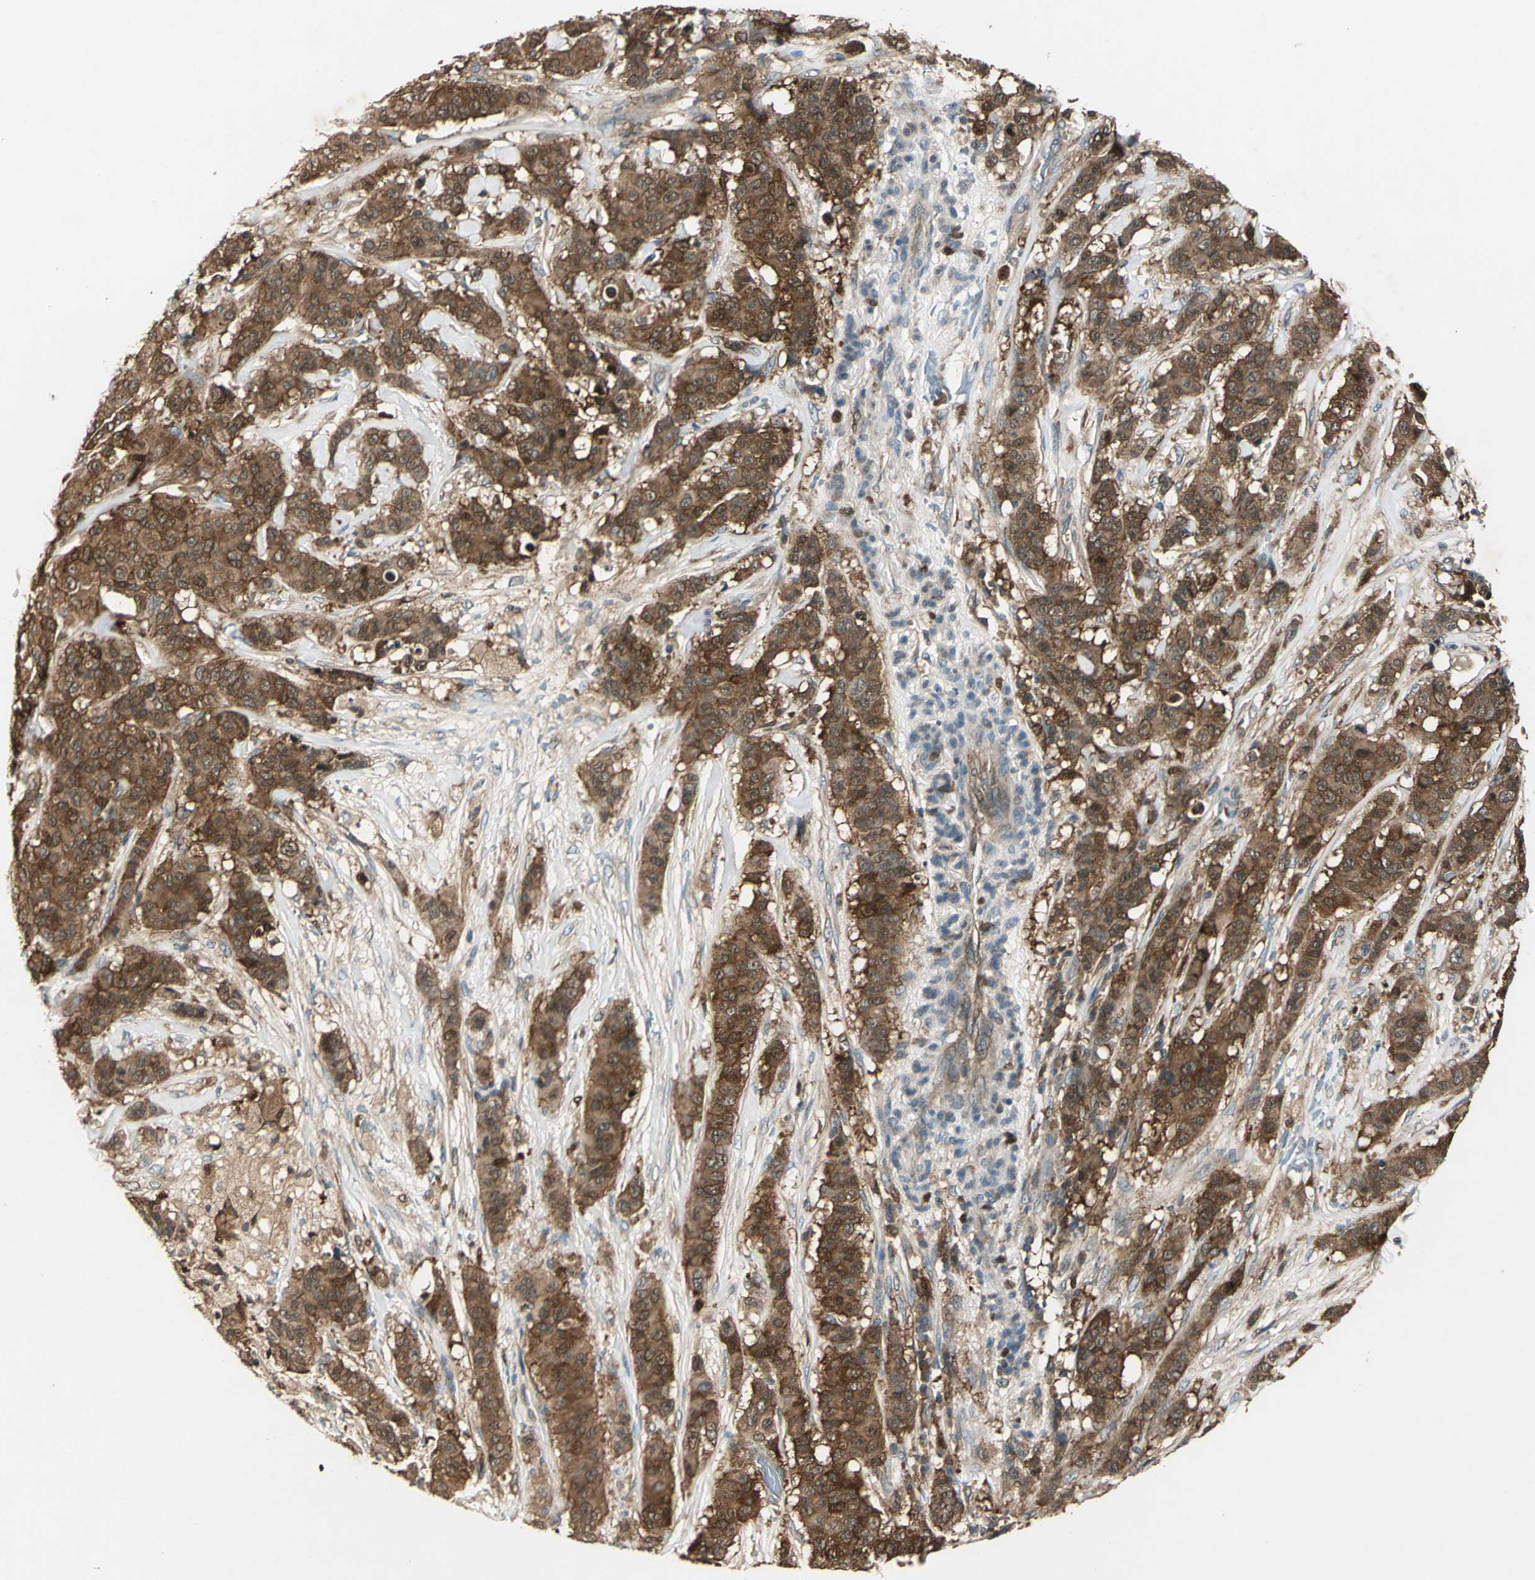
{"staining": {"intensity": "strong", "quantity": ">75%", "location": "cytoplasmic/membranous"}, "tissue": "breast cancer", "cell_type": "Tumor cells", "image_type": "cancer", "snomed": [{"axis": "morphology", "description": "Duct carcinoma"}, {"axis": "topography", "description": "Breast"}], "caption": "Tumor cells display high levels of strong cytoplasmic/membranous staining in about >75% of cells in human breast cancer.", "gene": "RRM2B", "patient": {"sex": "female", "age": 40}}